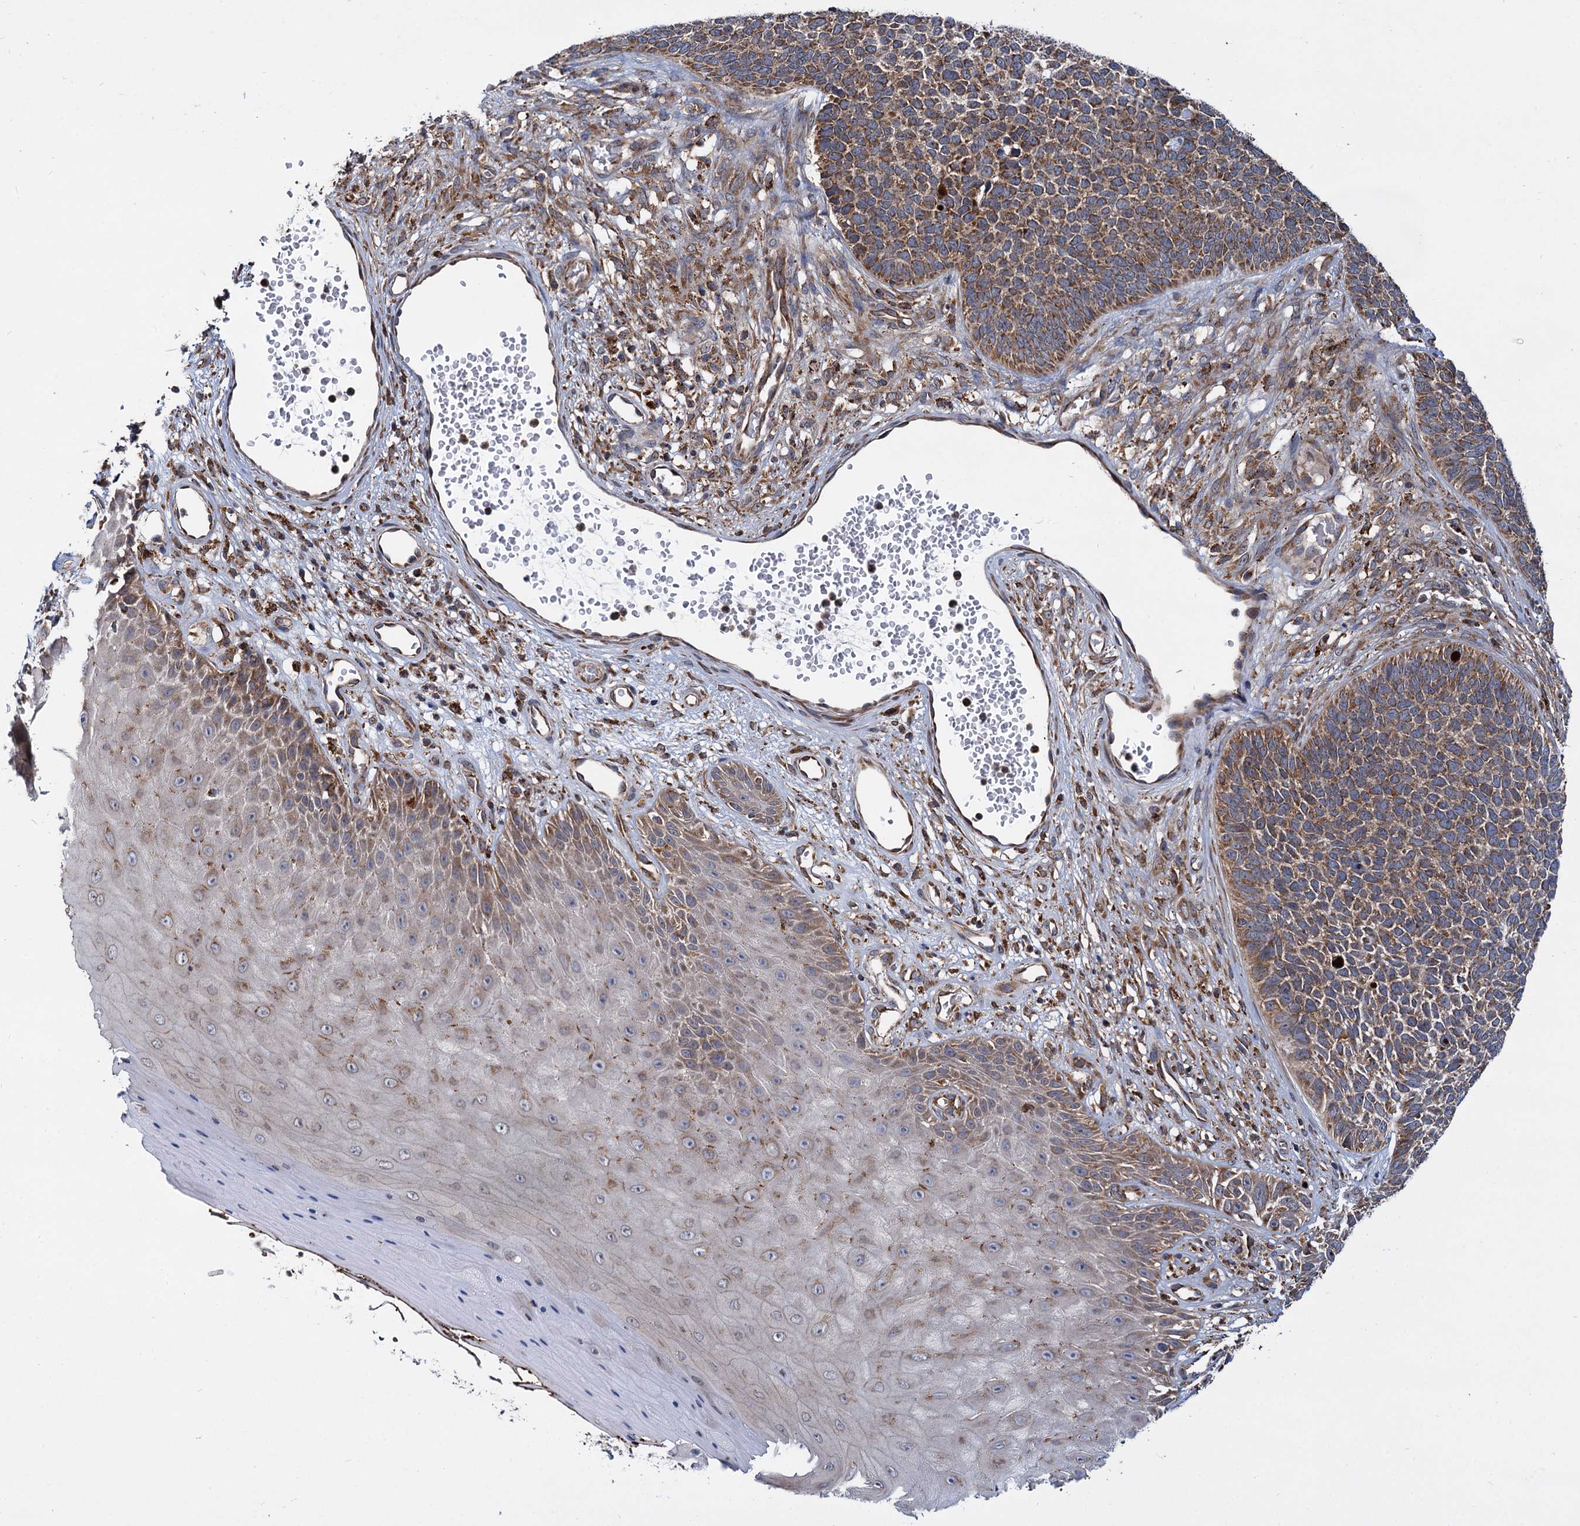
{"staining": {"intensity": "moderate", "quantity": ">75%", "location": "cytoplasmic/membranous"}, "tissue": "skin cancer", "cell_type": "Tumor cells", "image_type": "cancer", "snomed": [{"axis": "morphology", "description": "Basal cell carcinoma"}, {"axis": "topography", "description": "Skin"}], "caption": "Approximately >75% of tumor cells in human skin basal cell carcinoma show moderate cytoplasmic/membranous protein staining as visualized by brown immunohistochemical staining.", "gene": "UFM1", "patient": {"sex": "female", "age": 84}}